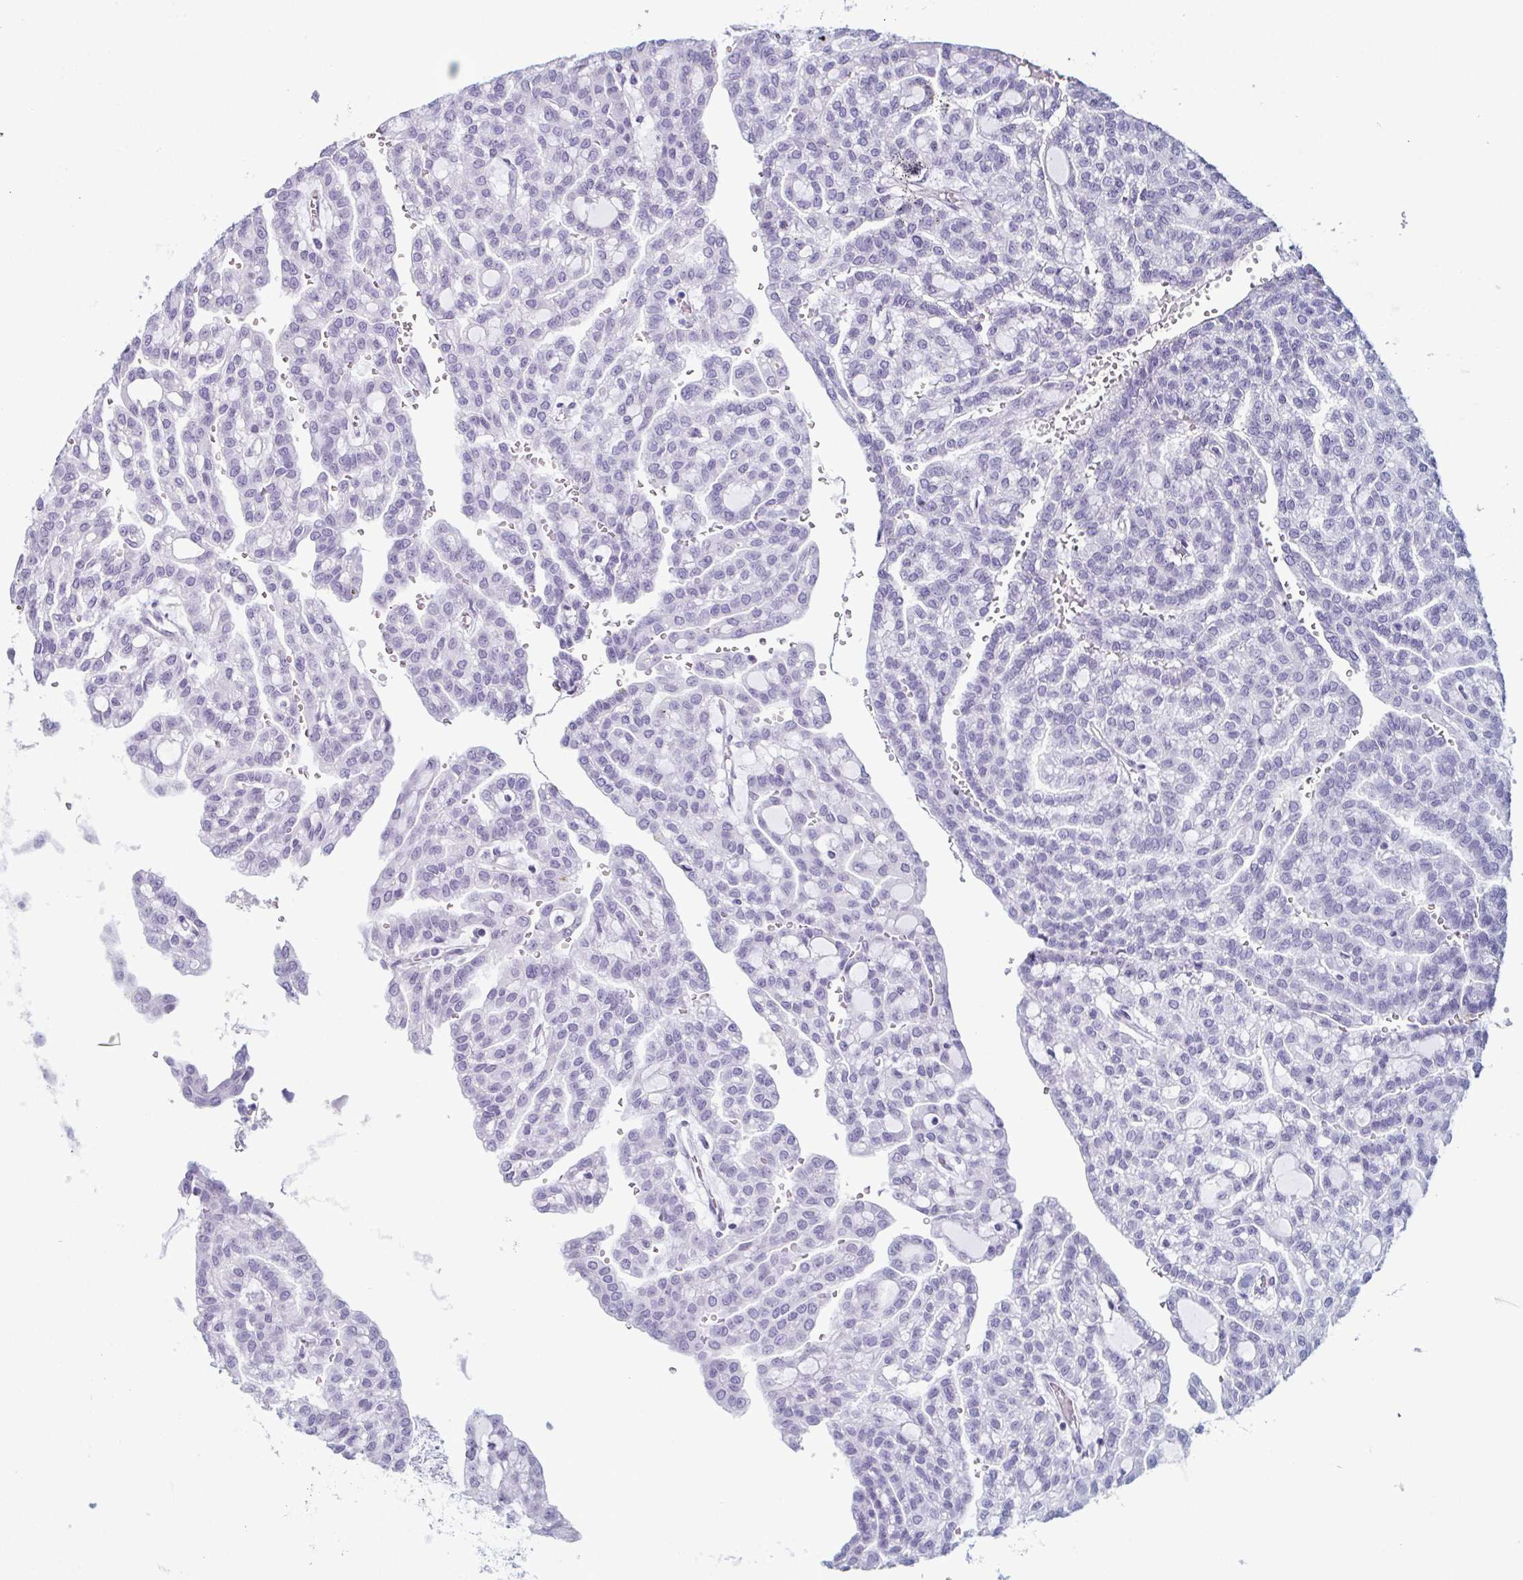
{"staining": {"intensity": "negative", "quantity": "none", "location": "none"}, "tissue": "renal cancer", "cell_type": "Tumor cells", "image_type": "cancer", "snomed": [{"axis": "morphology", "description": "Adenocarcinoma, NOS"}, {"axis": "topography", "description": "Kidney"}], "caption": "A high-resolution photomicrograph shows immunohistochemistry staining of renal adenocarcinoma, which displays no significant expression in tumor cells.", "gene": "ENKUR", "patient": {"sex": "male", "age": 63}}